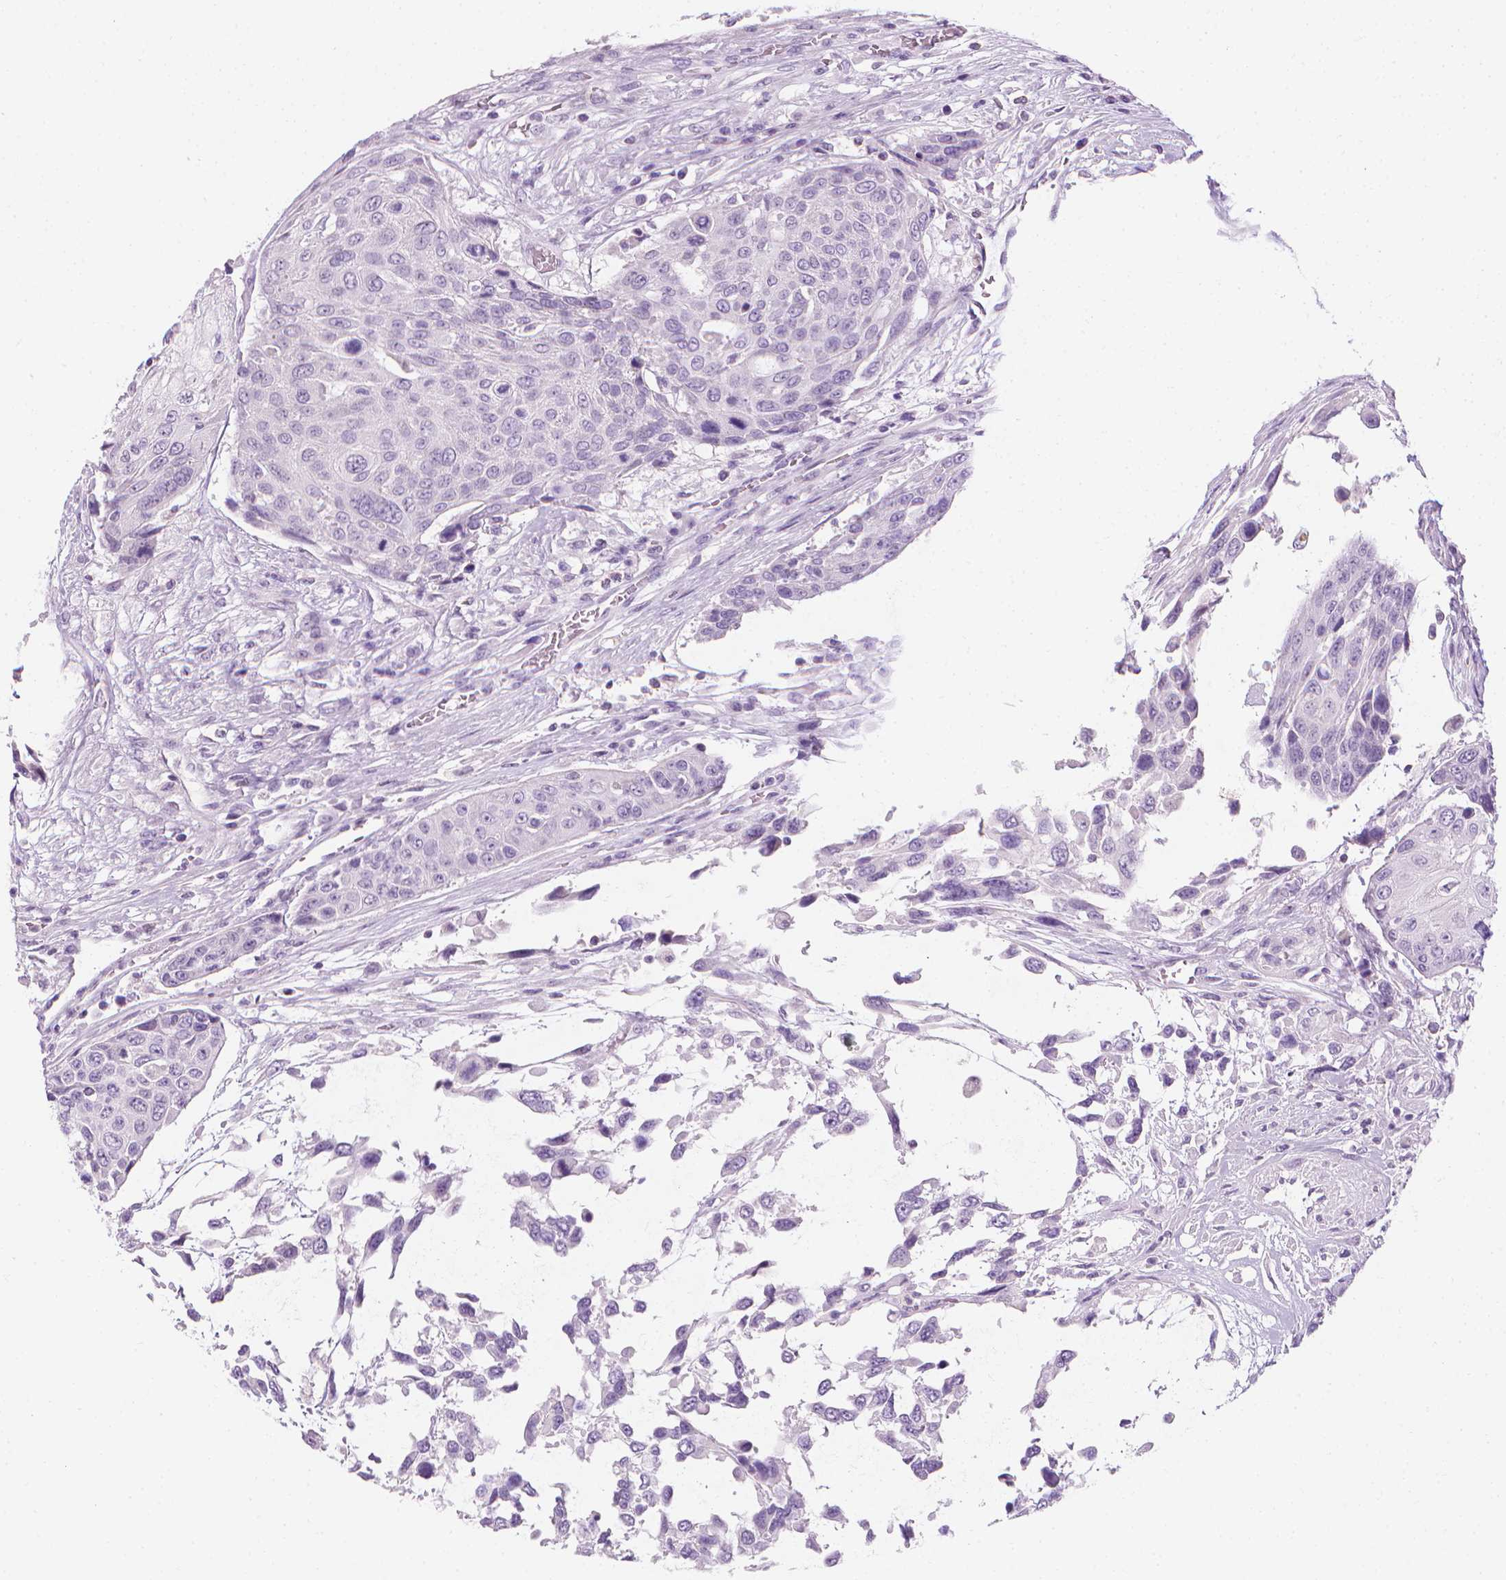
{"staining": {"intensity": "negative", "quantity": "none", "location": "none"}, "tissue": "urothelial cancer", "cell_type": "Tumor cells", "image_type": "cancer", "snomed": [{"axis": "morphology", "description": "Urothelial carcinoma, High grade"}, {"axis": "topography", "description": "Urinary bladder"}], "caption": "Immunohistochemical staining of human high-grade urothelial carcinoma reveals no significant positivity in tumor cells. (Immunohistochemistry (ihc), brightfield microscopy, high magnification).", "gene": "DCAF8L1", "patient": {"sex": "female", "age": 70}}